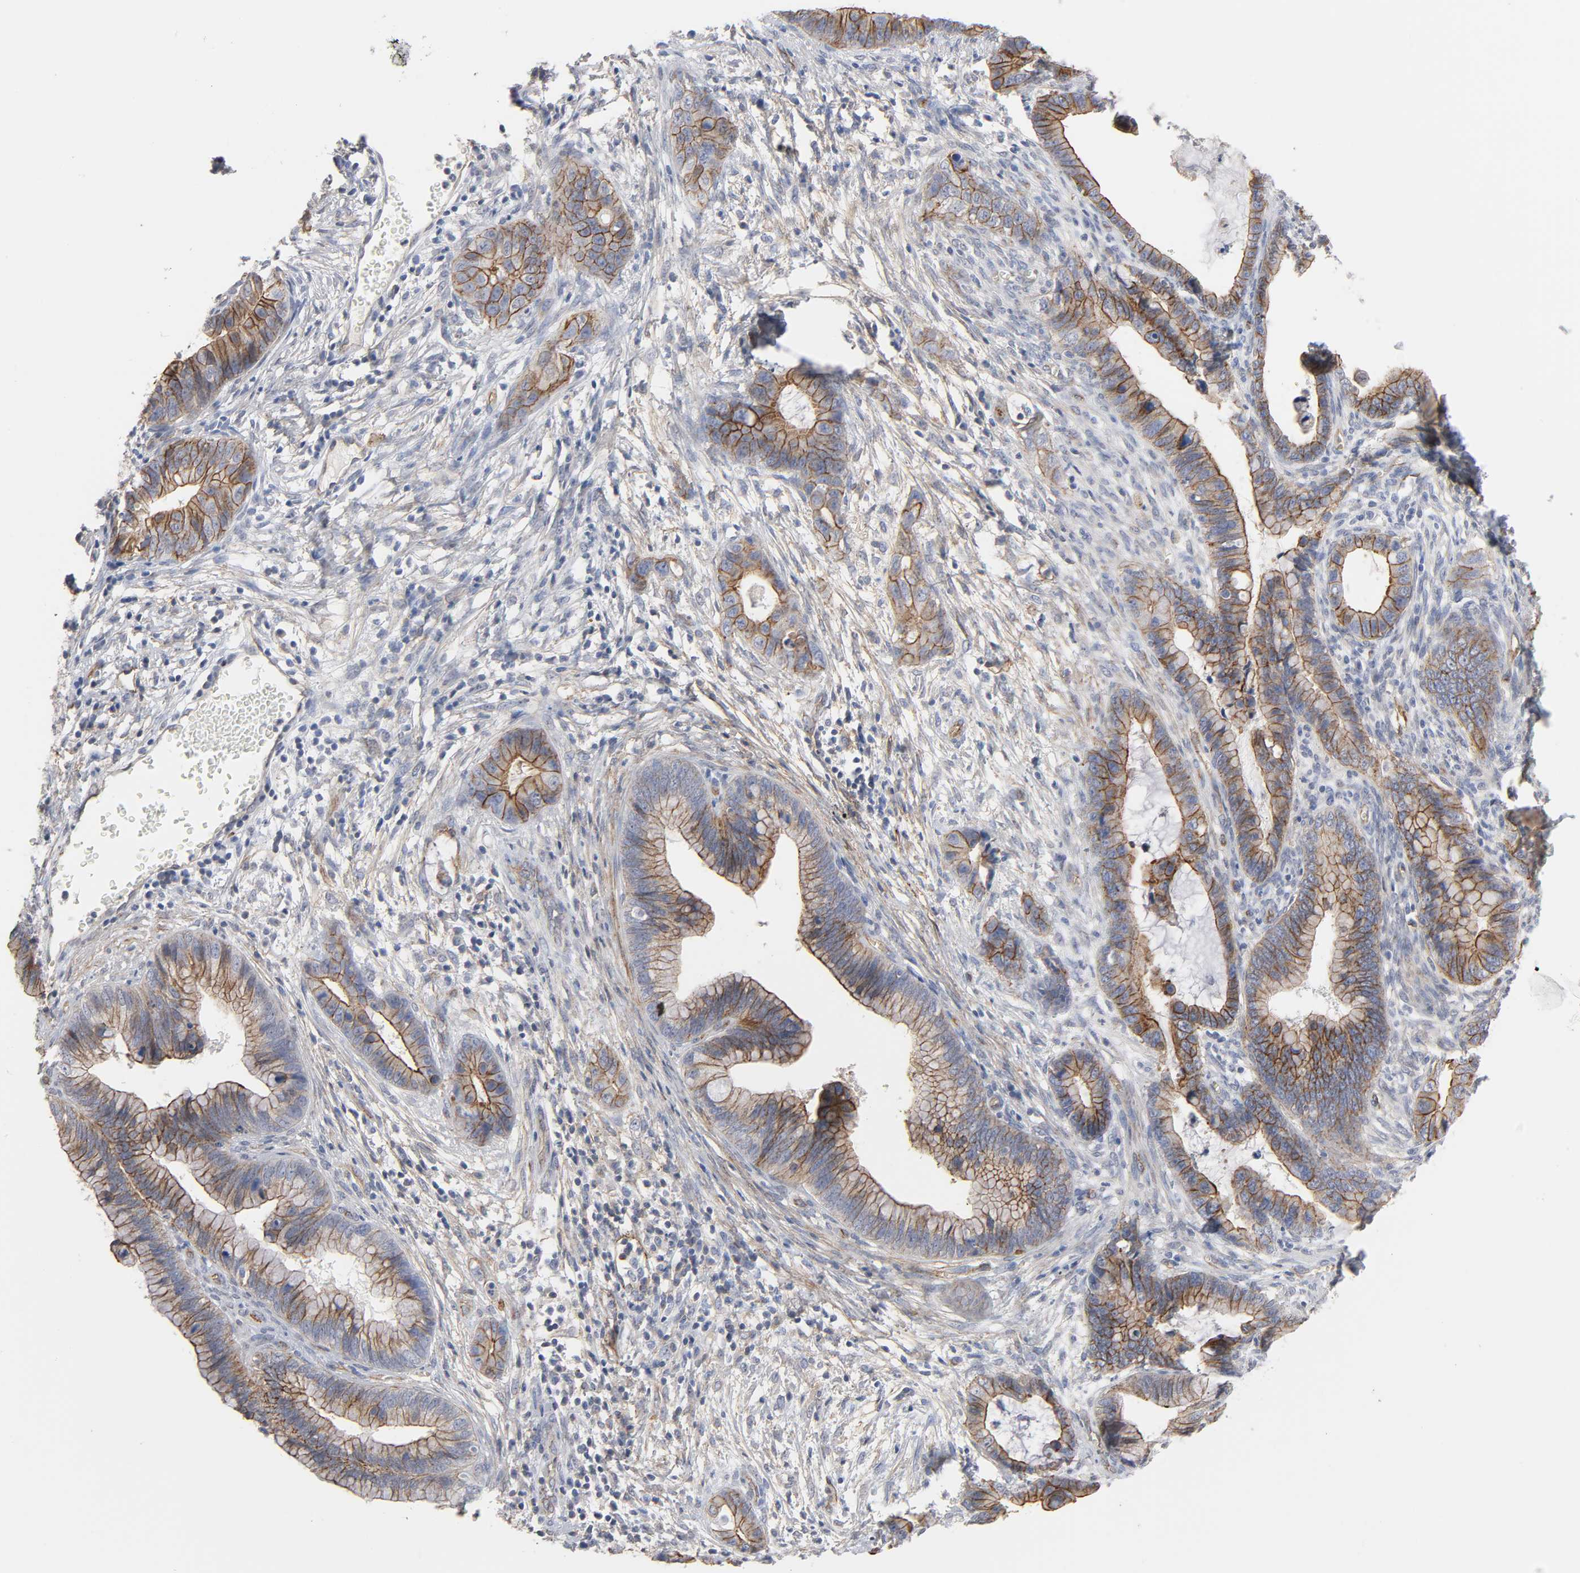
{"staining": {"intensity": "strong", "quantity": ">75%", "location": "cytoplasmic/membranous"}, "tissue": "cervical cancer", "cell_type": "Tumor cells", "image_type": "cancer", "snomed": [{"axis": "morphology", "description": "Adenocarcinoma, NOS"}, {"axis": "topography", "description": "Cervix"}], "caption": "Cervical cancer was stained to show a protein in brown. There is high levels of strong cytoplasmic/membranous staining in approximately >75% of tumor cells.", "gene": "SPTAN1", "patient": {"sex": "female", "age": 44}}